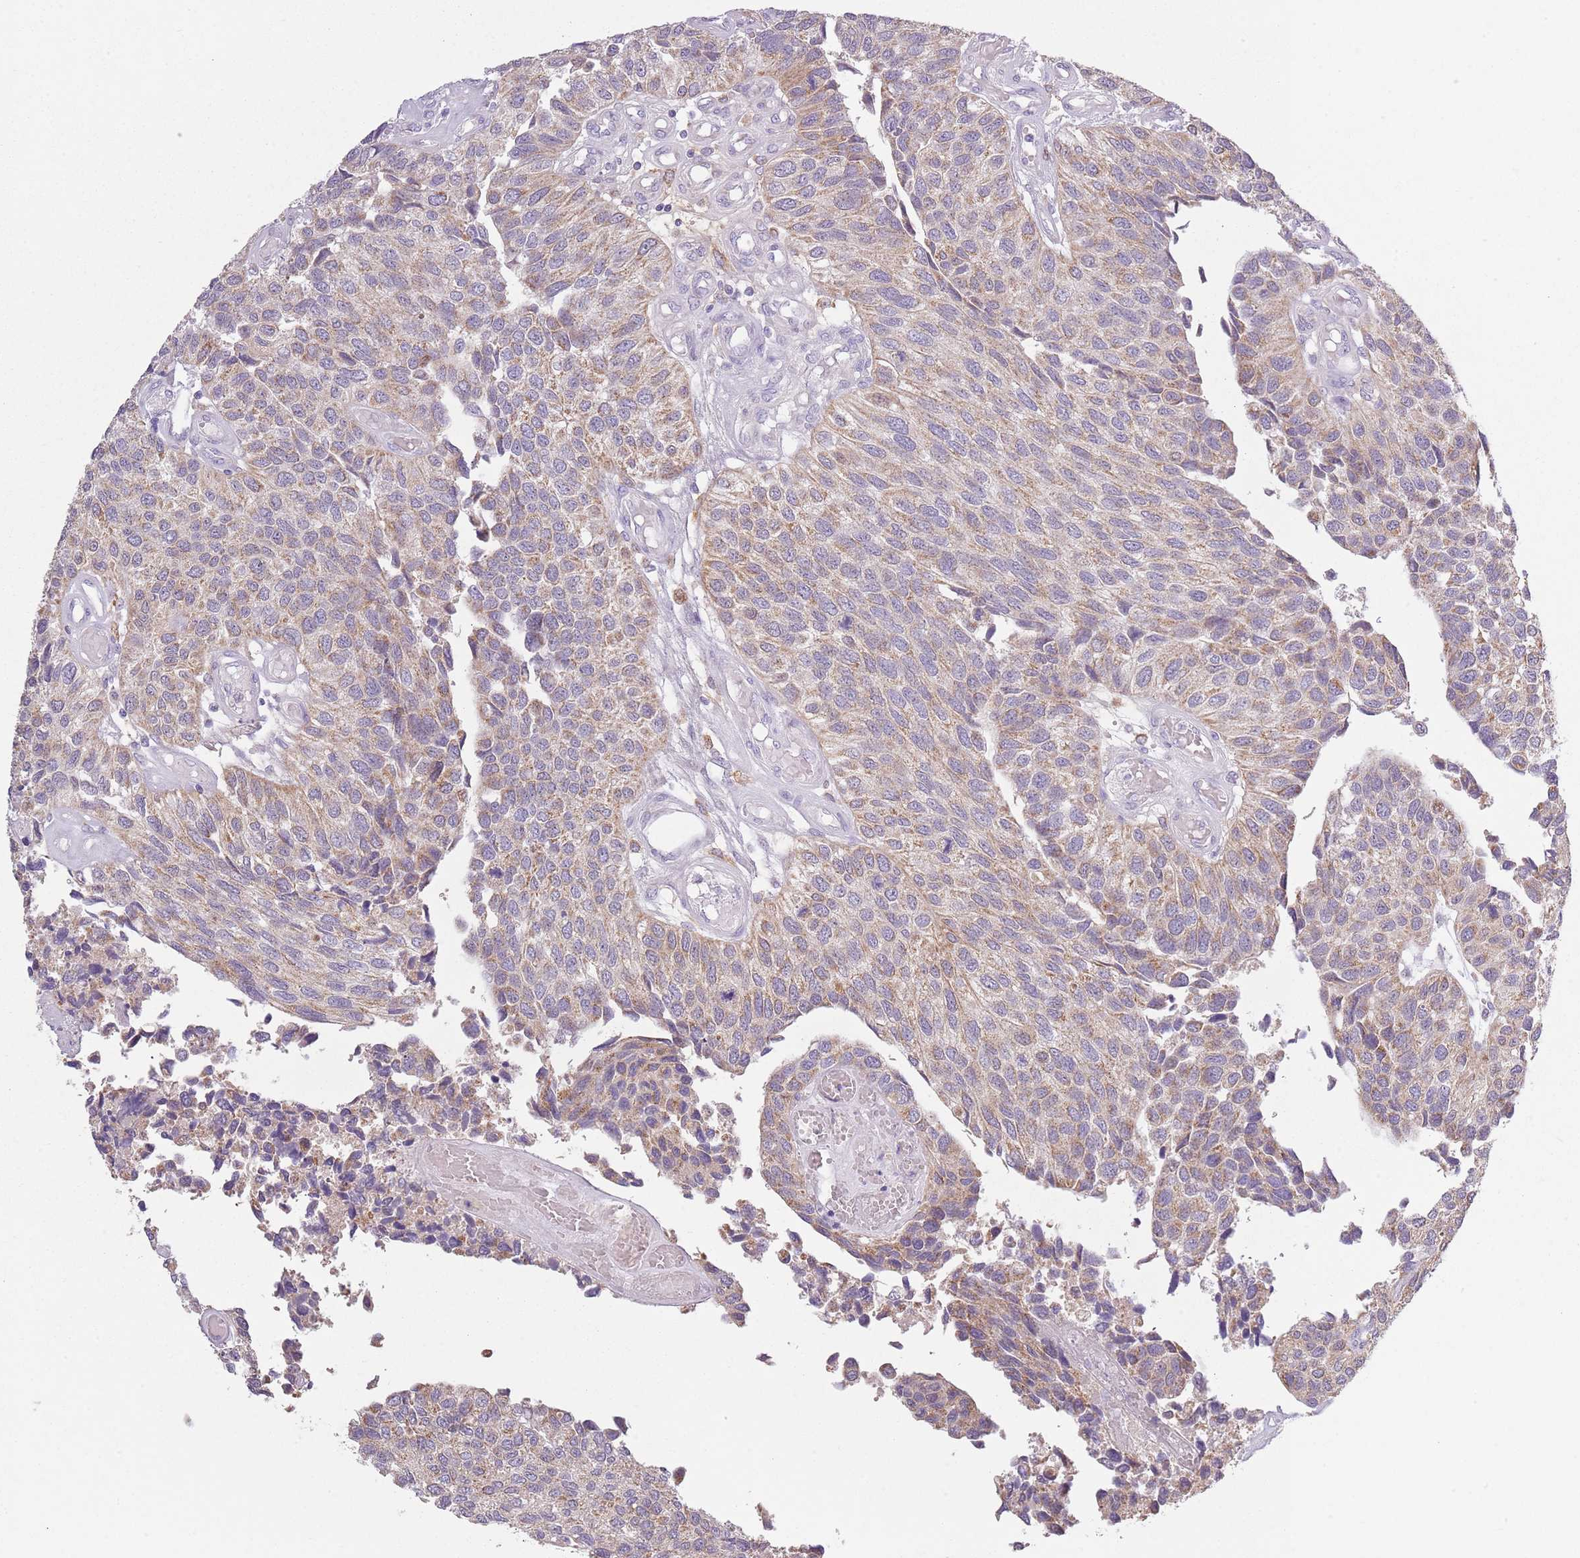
{"staining": {"intensity": "weak", "quantity": "25%-75%", "location": "cytoplasmic/membranous"}, "tissue": "urothelial cancer", "cell_type": "Tumor cells", "image_type": "cancer", "snomed": [{"axis": "morphology", "description": "Urothelial carcinoma, NOS"}, {"axis": "topography", "description": "Urinary bladder"}], "caption": "This photomicrograph shows IHC staining of human transitional cell carcinoma, with low weak cytoplasmic/membranous positivity in about 25%-75% of tumor cells.", "gene": "COQ5", "patient": {"sex": "male", "age": 55}}